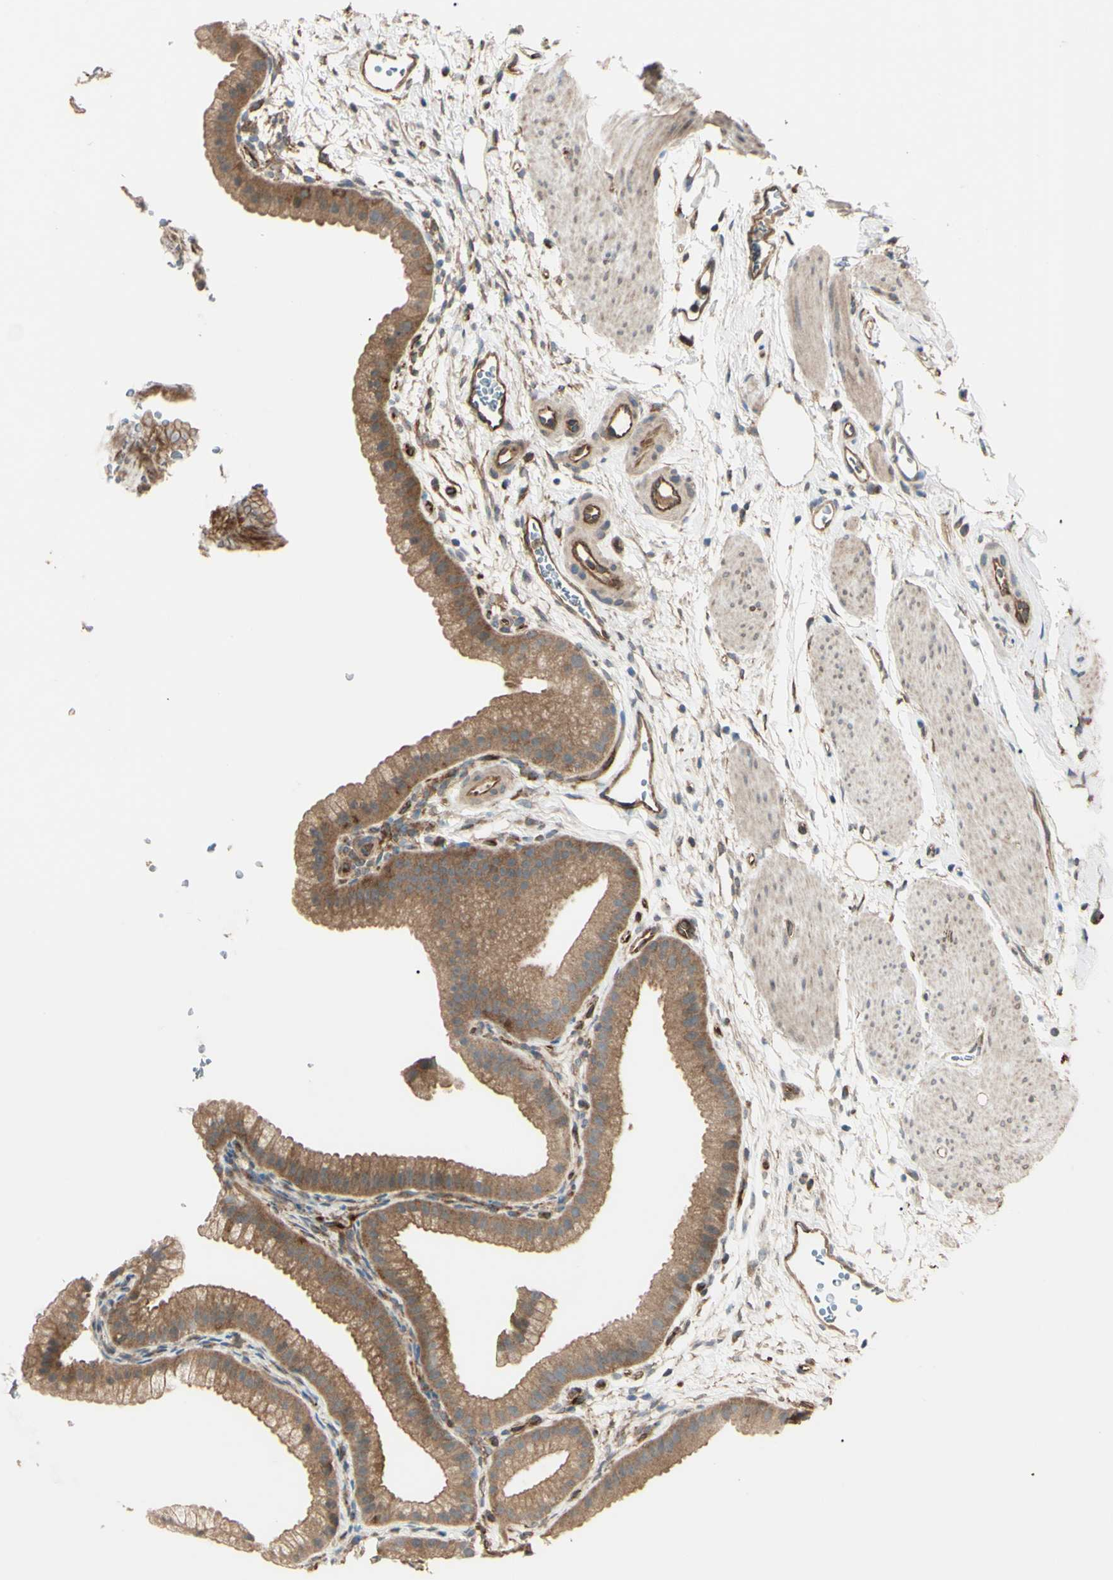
{"staining": {"intensity": "moderate", "quantity": ">75%", "location": "cytoplasmic/membranous"}, "tissue": "gallbladder", "cell_type": "Glandular cells", "image_type": "normal", "snomed": [{"axis": "morphology", "description": "Normal tissue, NOS"}, {"axis": "topography", "description": "Gallbladder"}], "caption": "Protein staining by immunohistochemistry shows moderate cytoplasmic/membranous positivity in about >75% of glandular cells in benign gallbladder.", "gene": "PTPN12", "patient": {"sex": "female", "age": 64}}